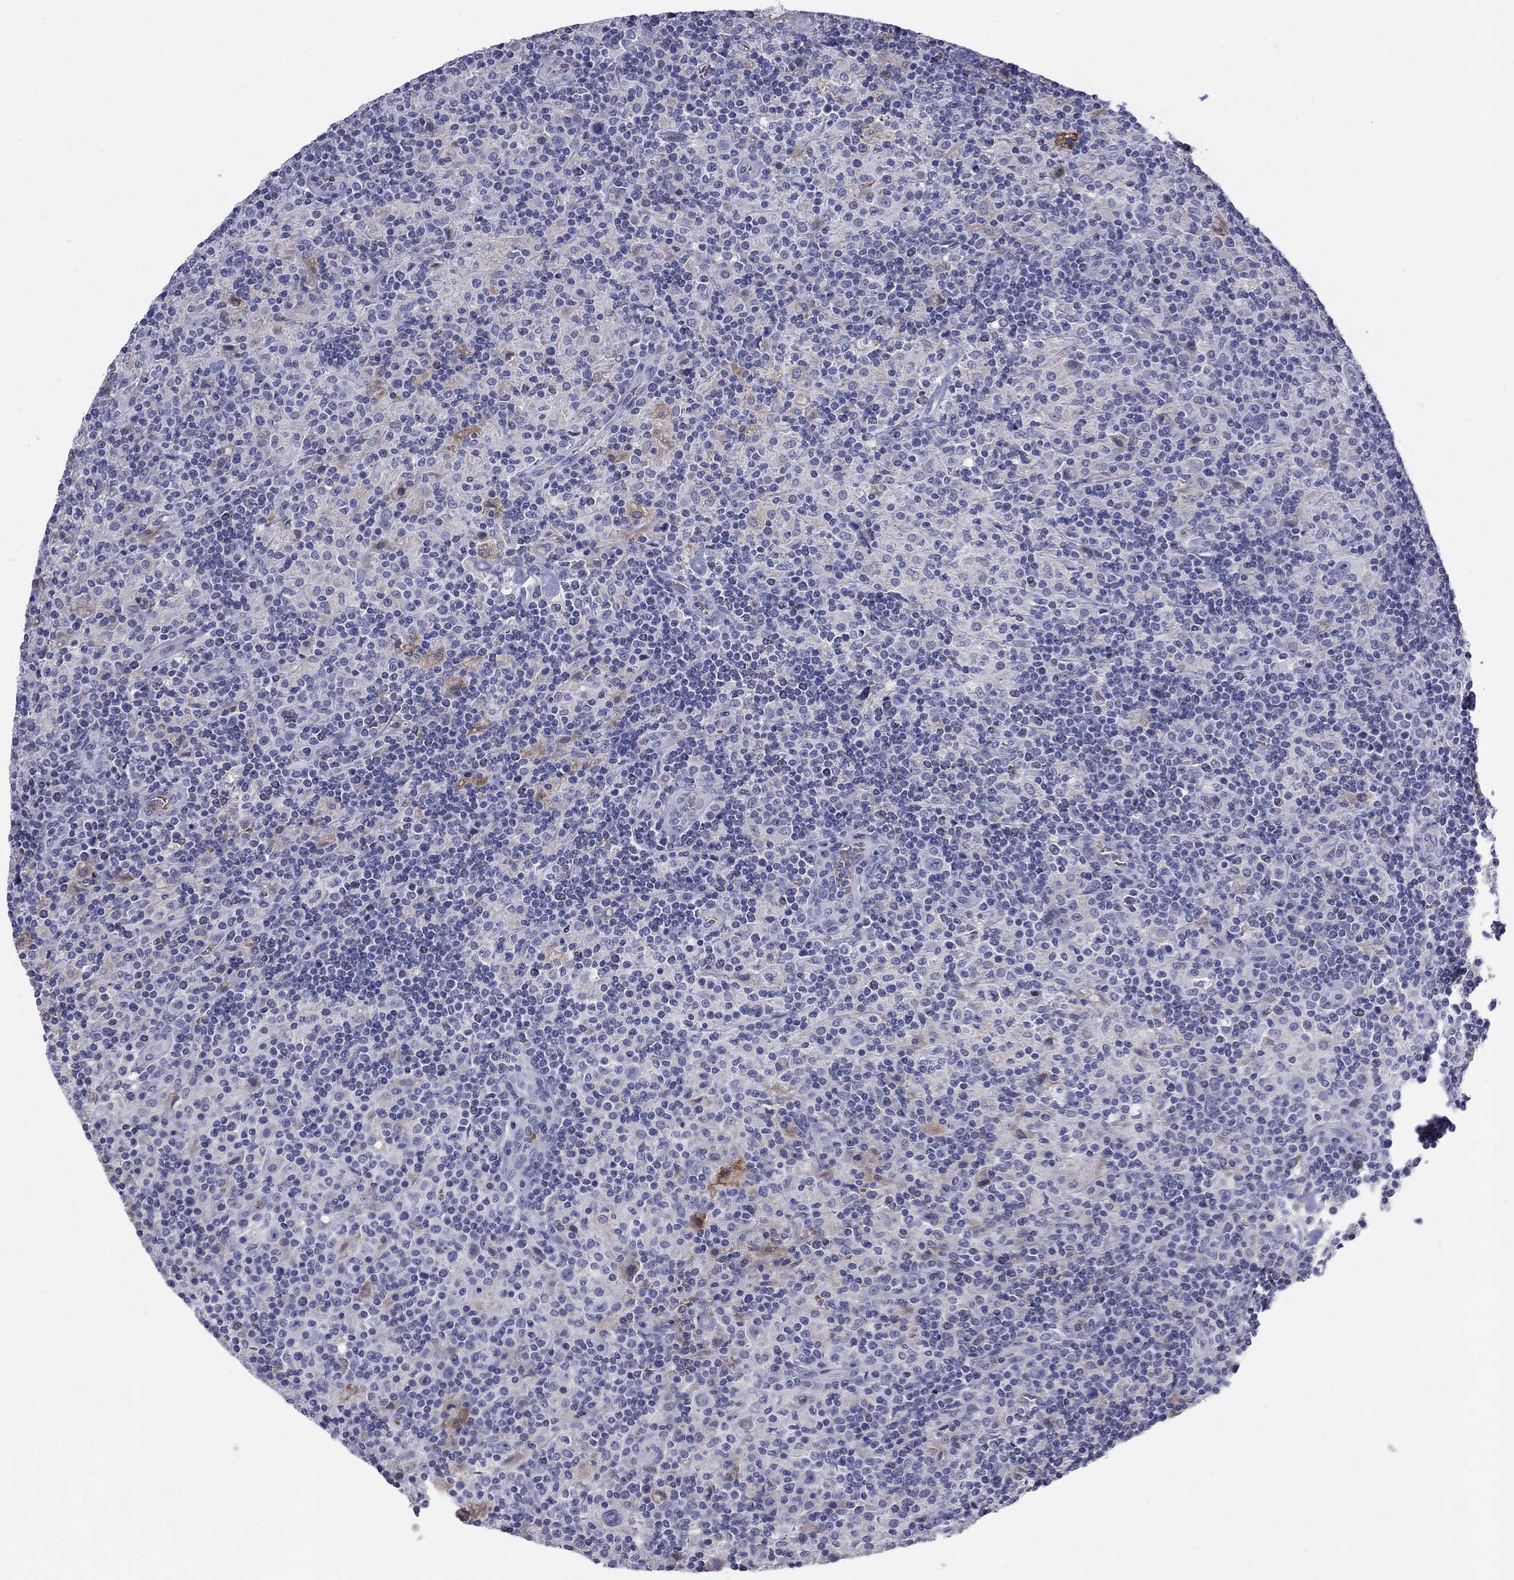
{"staining": {"intensity": "negative", "quantity": "none", "location": "none"}, "tissue": "lymphoma", "cell_type": "Tumor cells", "image_type": "cancer", "snomed": [{"axis": "morphology", "description": "Hodgkin's disease, NOS"}, {"axis": "topography", "description": "Lymph node"}], "caption": "High power microscopy image of an immunohistochemistry photomicrograph of Hodgkin's disease, revealing no significant positivity in tumor cells. (DAB immunohistochemistry (IHC) with hematoxylin counter stain).", "gene": "AGER", "patient": {"sex": "male", "age": 70}}